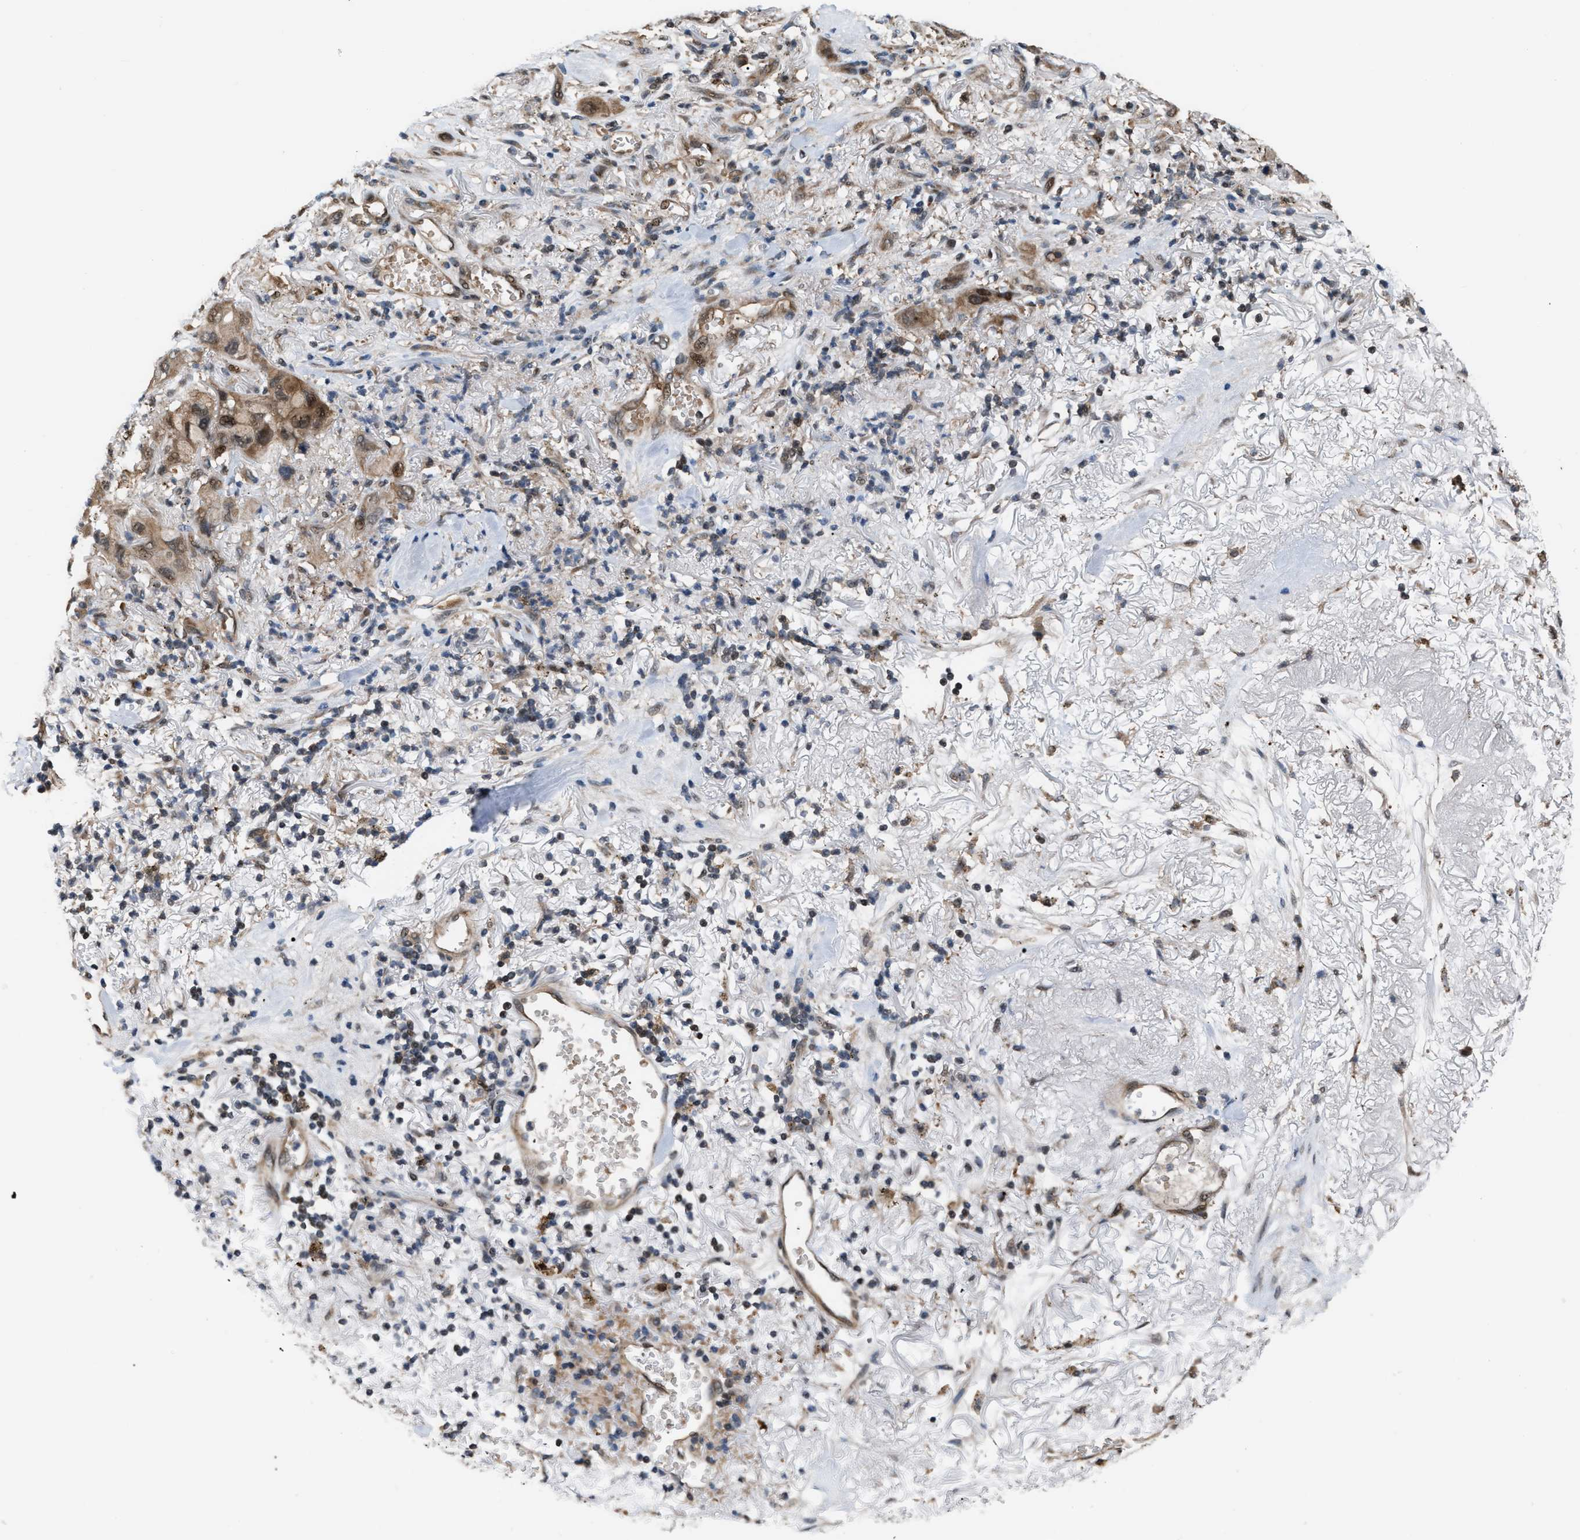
{"staining": {"intensity": "weak", "quantity": ">75%", "location": "cytoplasmic/membranous,nuclear"}, "tissue": "lung cancer", "cell_type": "Tumor cells", "image_type": "cancer", "snomed": [{"axis": "morphology", "description": "Squamous cell carcinoma, NOS"}, {"axis": "topography", "description": "Lung"}], "caption": "Lung squamous cell carcinoma stained for a protein exhibits weak cytoplasmic/membranous and nuclear positivity in tumor cells.", "gene": "RFFL", "patient": {"sex": "female", "age": 73}}